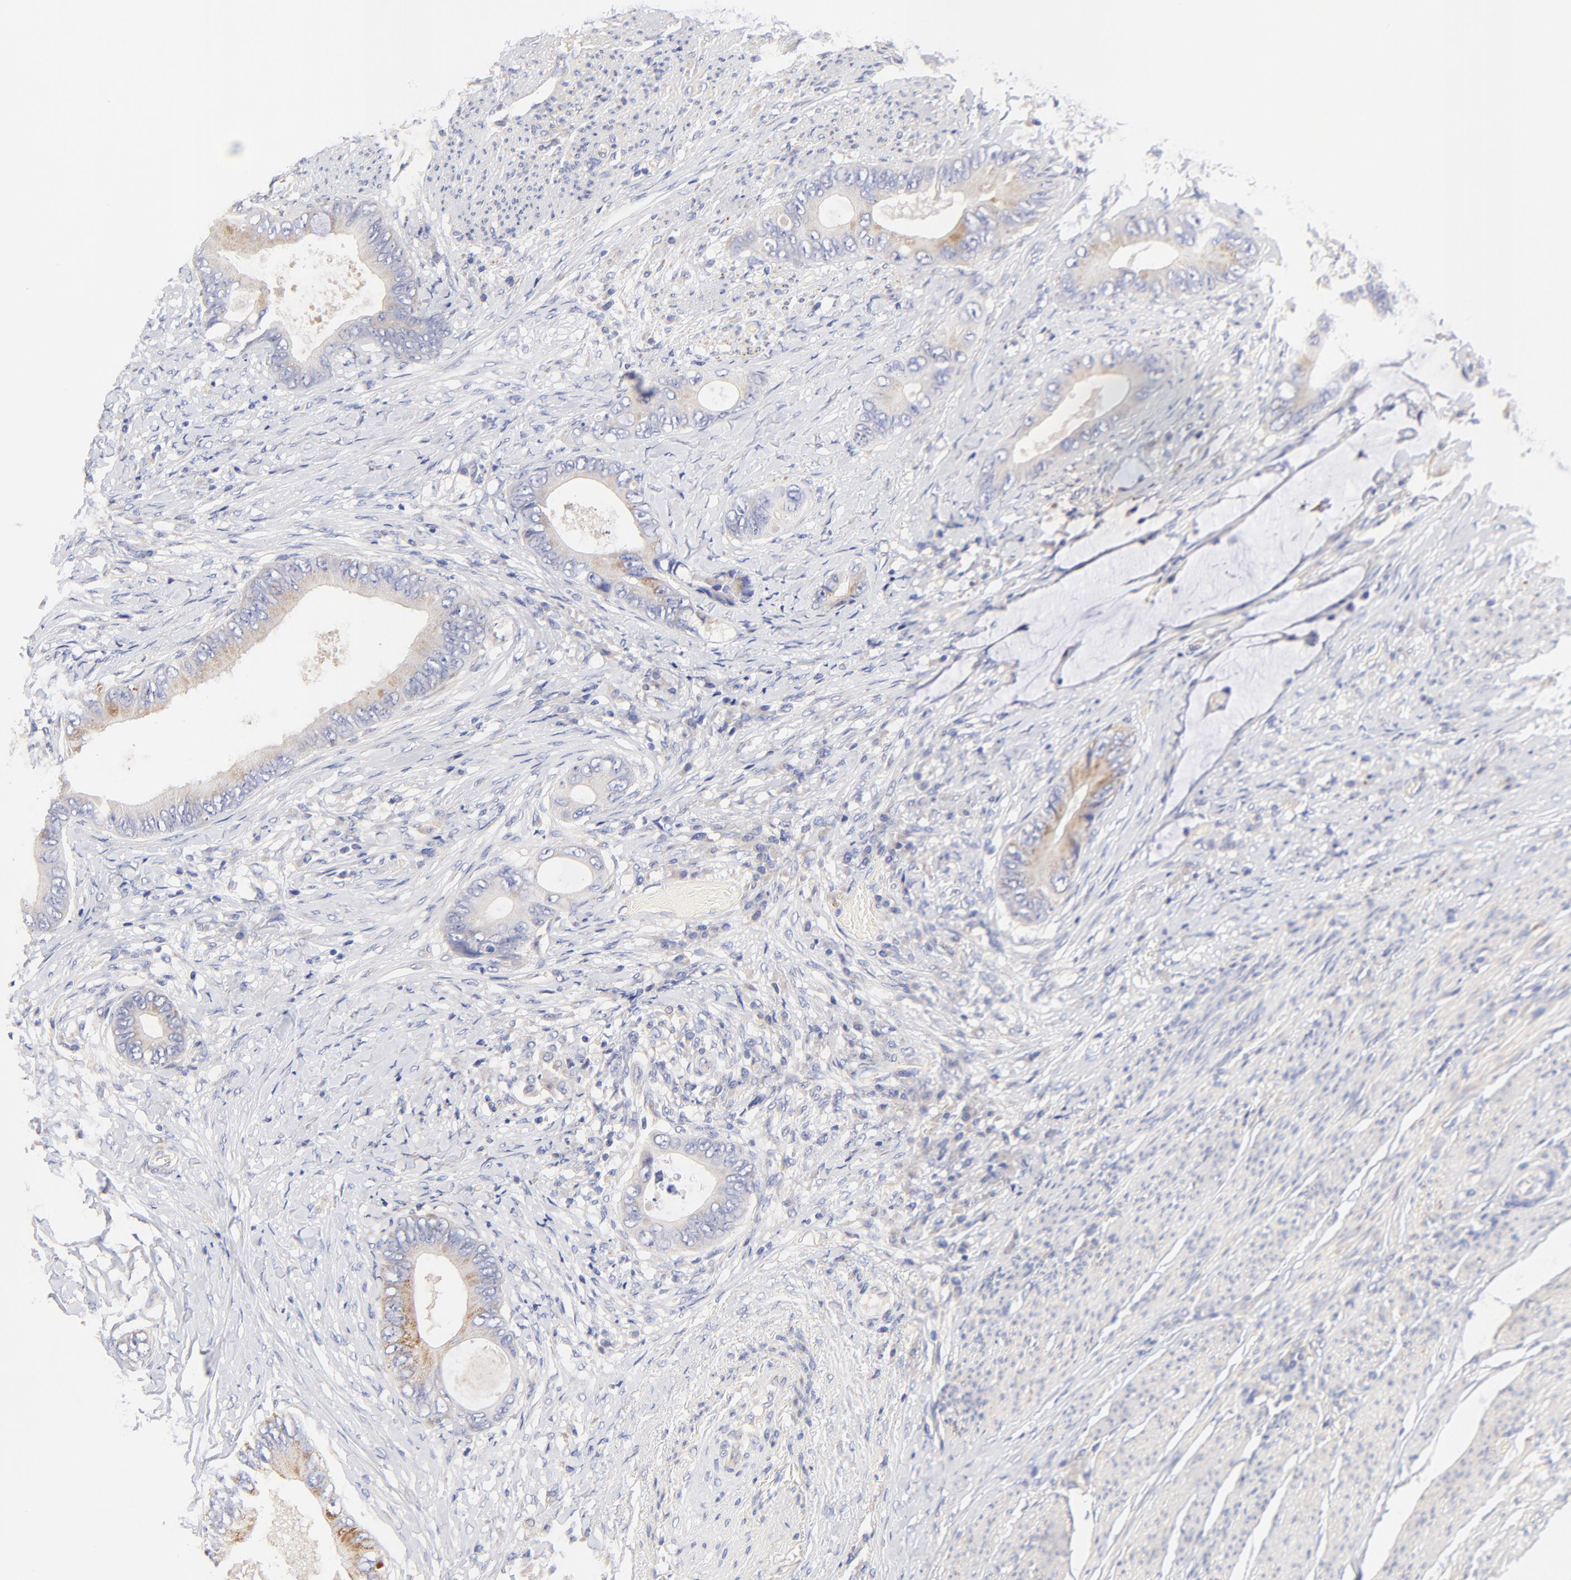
{"staining": {"intensity": "moderate", "quantity": "25%-75%", "location": "cytoplasmic/membranous"}, "tissue": "colorectal cancer", "cell_type": "Tumor cells", "image_type": "cancer", "snomed": [{"axis": "morphology", "description": "Normal tissue, NOS"}, {"axis": "morphology", "description": "Adenocarcinoma, NOS"}, {"axis": "topography", "description": "Rectum"}, {"axis": "topography", "description": "Peripheral nerve tissue"}], "caption": "Protein analysis of adenocarcinoma (colorectal) tissue exhibits moderate cytoplasmic/membranous positivity in approximately 25%-75% of tumor cells.", "gene": "HS3ST1", "patient": {"sex": "female", "age": 77}}